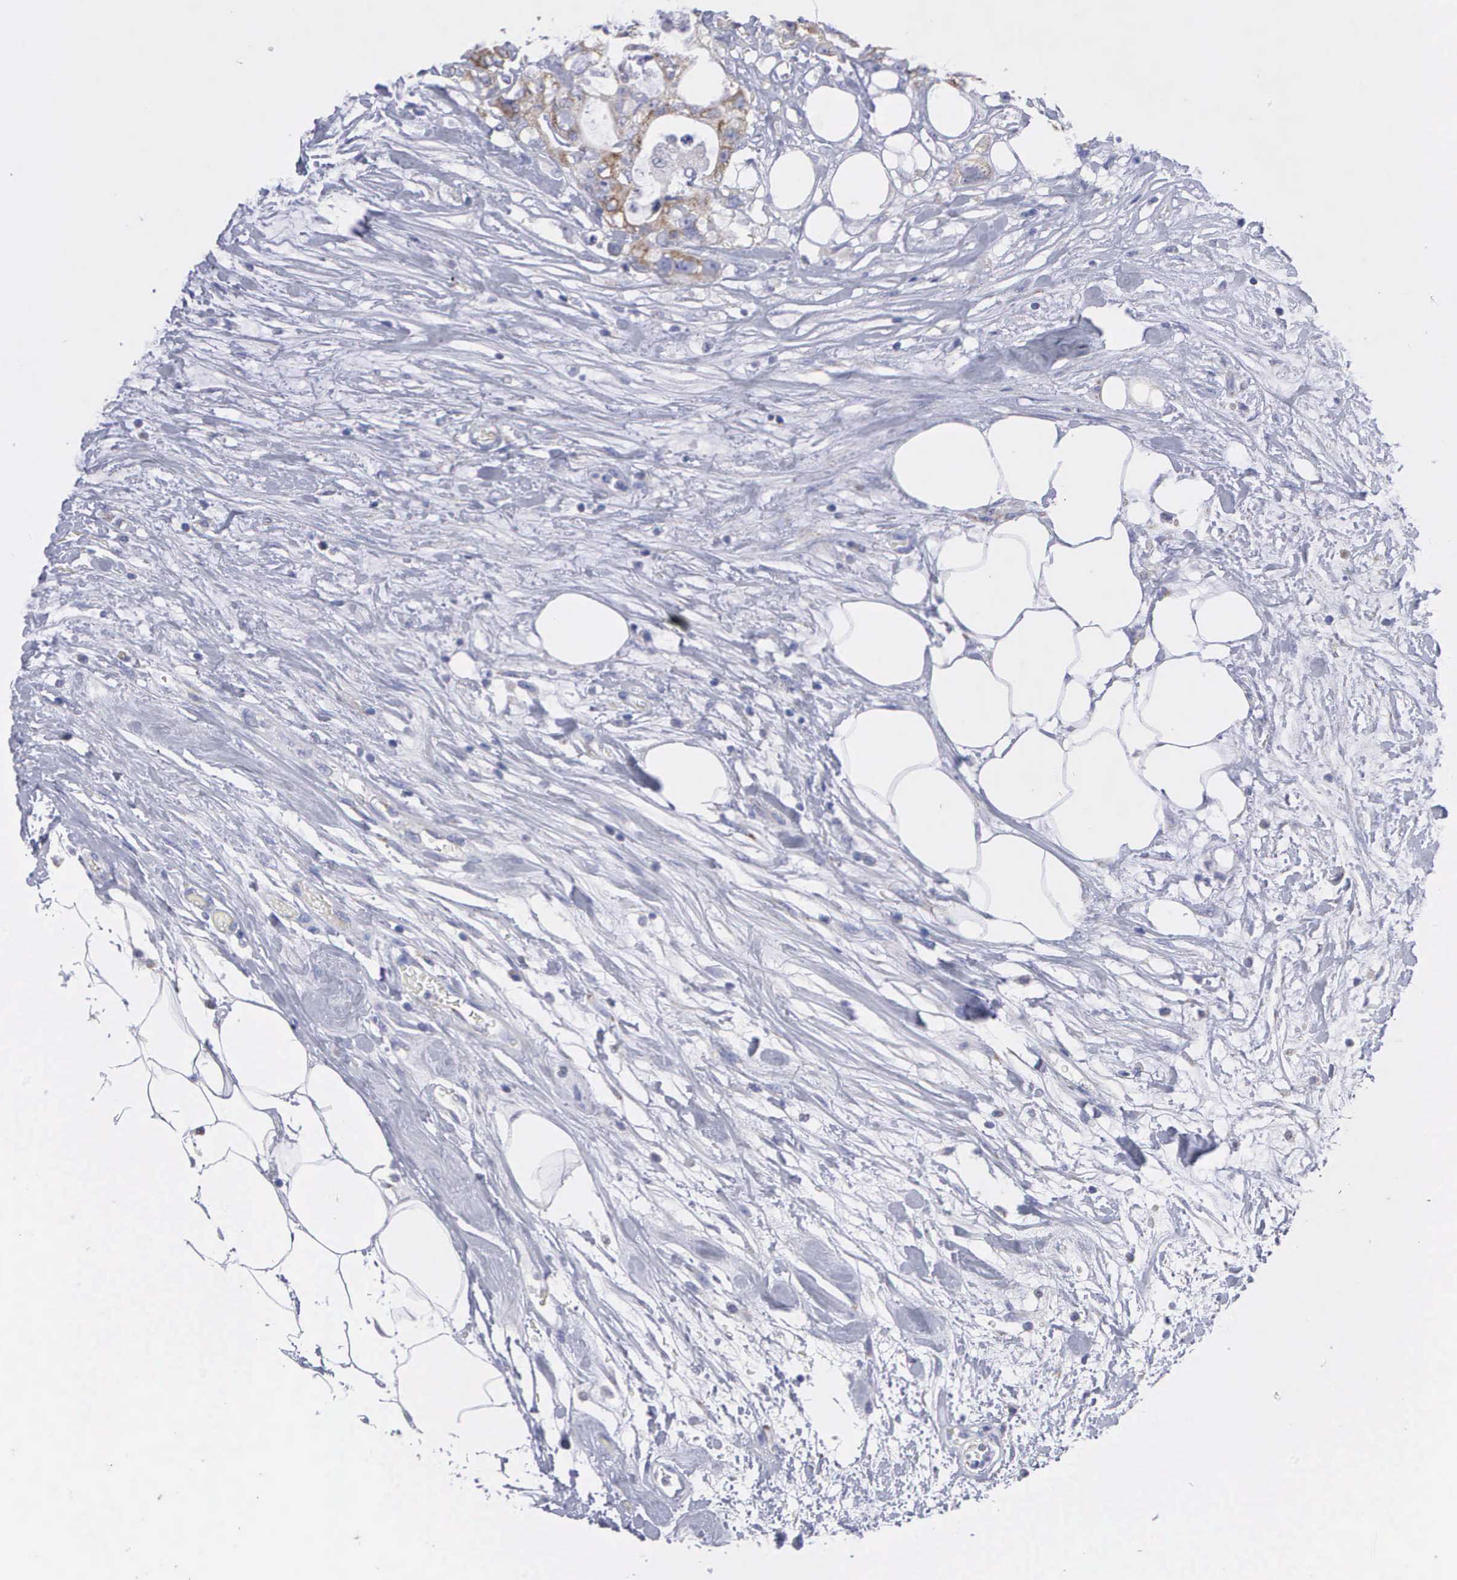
{"staining": {"intensity": "moderate", "quantity": "25%-75%", "location": "cytoplasmic/membranous"}, "tissue": "colorectal cancer", "cell_type": "Tumor cells", "image_type": "cancer", "snomed": [{"axis": "morphology", "description": "Adenocarcinoma, NOS"}, {"axis": "topography", "description": "Rectum"}], "caption": "This is a photomicrograph of immunohistochemistry (IHC) staining of colorectal adenocarcinoma, which shows moderate expression in the cytoplasmic/membranous of tumor cells.", "gene": "APOOL", "patient": {"sex": "female", "age": 57}}